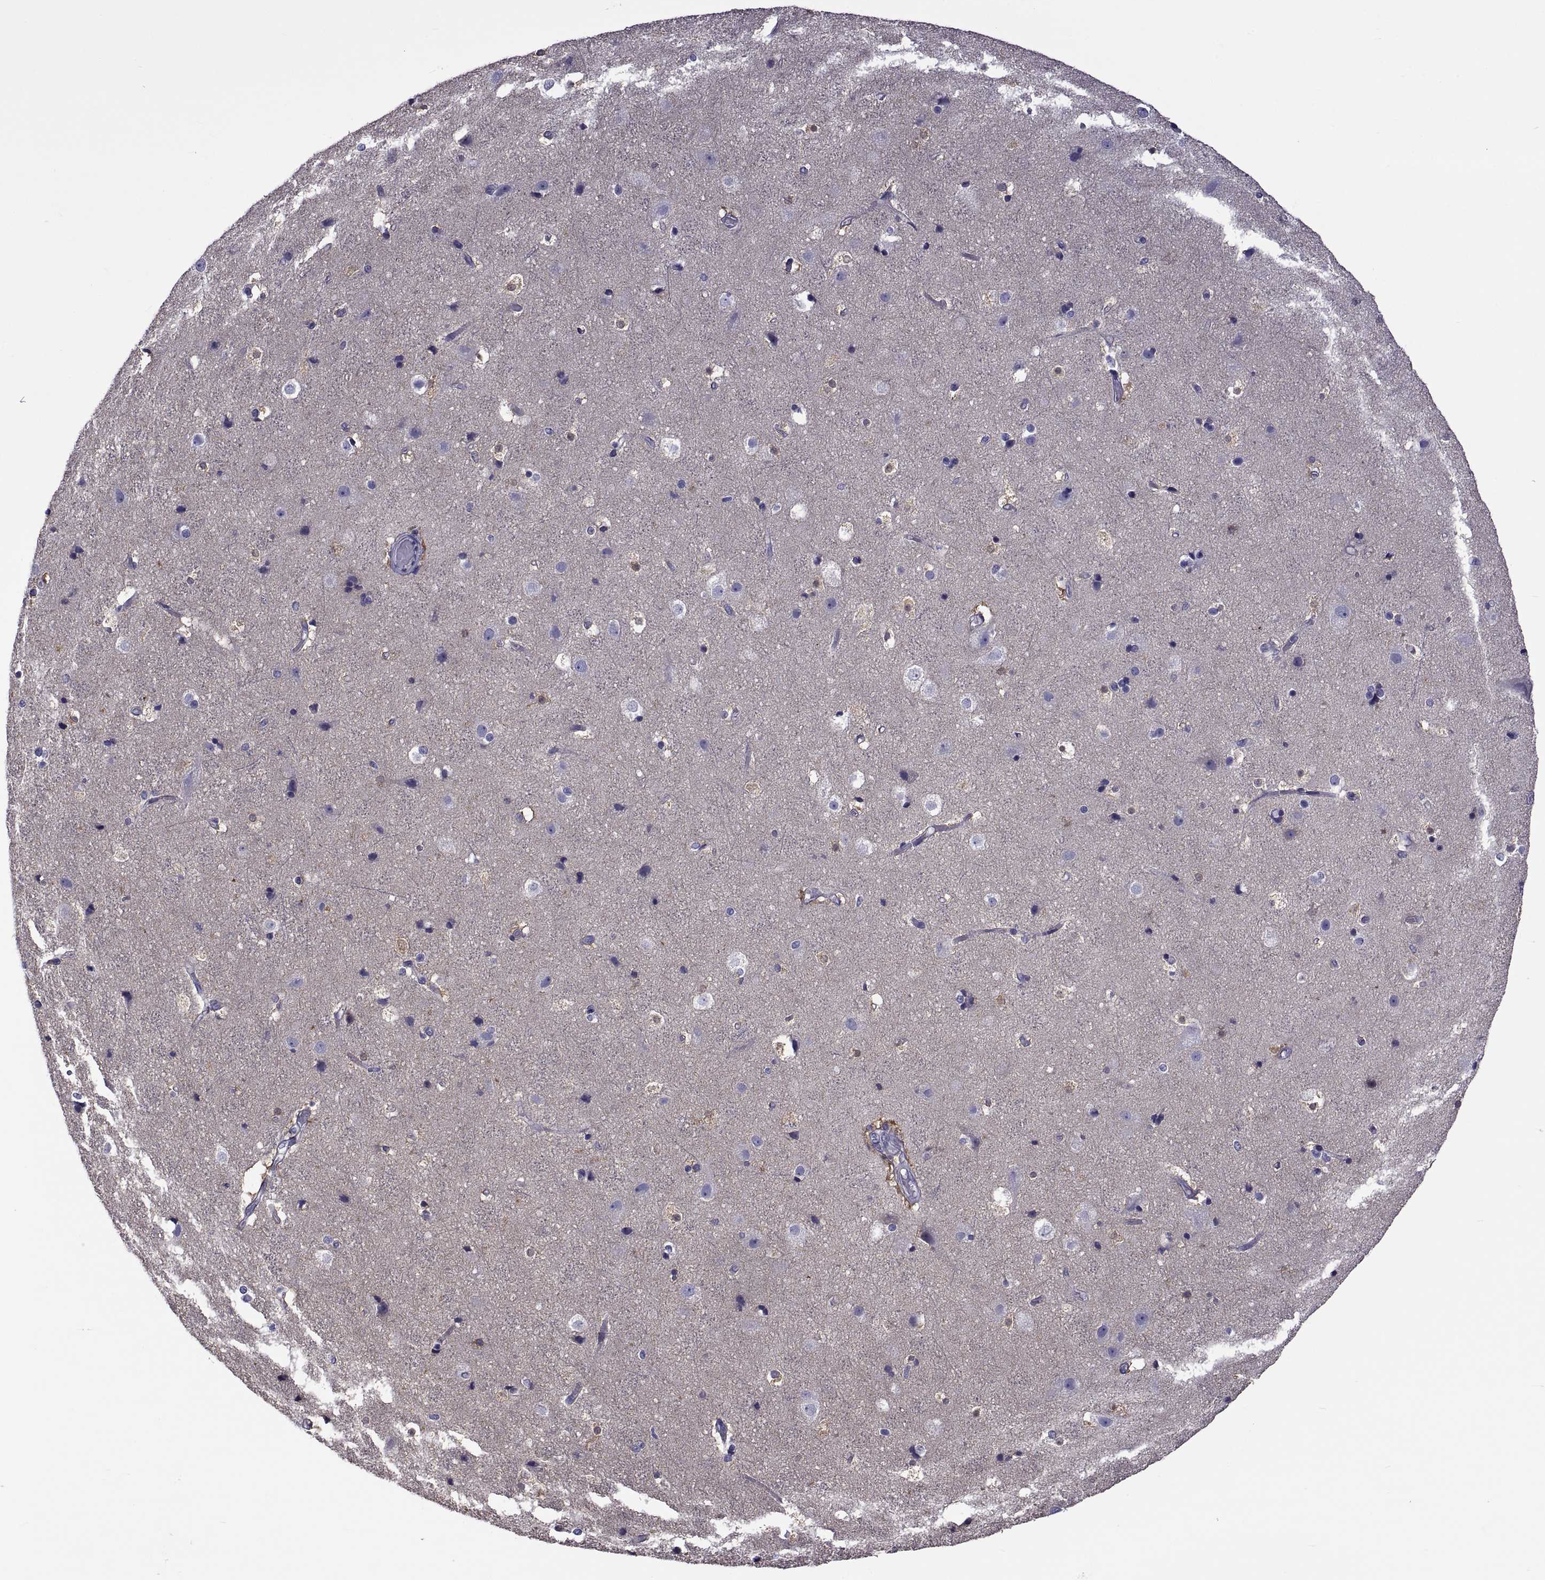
{"staining": {"intensity": "negative", "quantity": "none", "location": "none"}, "tissue": "cerebral cortex", "cell_type": "Endothelial cells", "image_type": "normal", "snomed": [{"axis": "morphology", "description": "Normal tissue, NOS"}, {"axis": "topography", "description": "Cerebral cortex"}], "caption": "IHC photomicrograph of normal human cerebral cortex stained for a protein (brown), which reveals no staining in endothelial cells. (Immunohistochemistry (ihc), brightfield microscopy, high magnification).", "gene": "TMC3", "patient": {"sex": "female", "age": 52}}